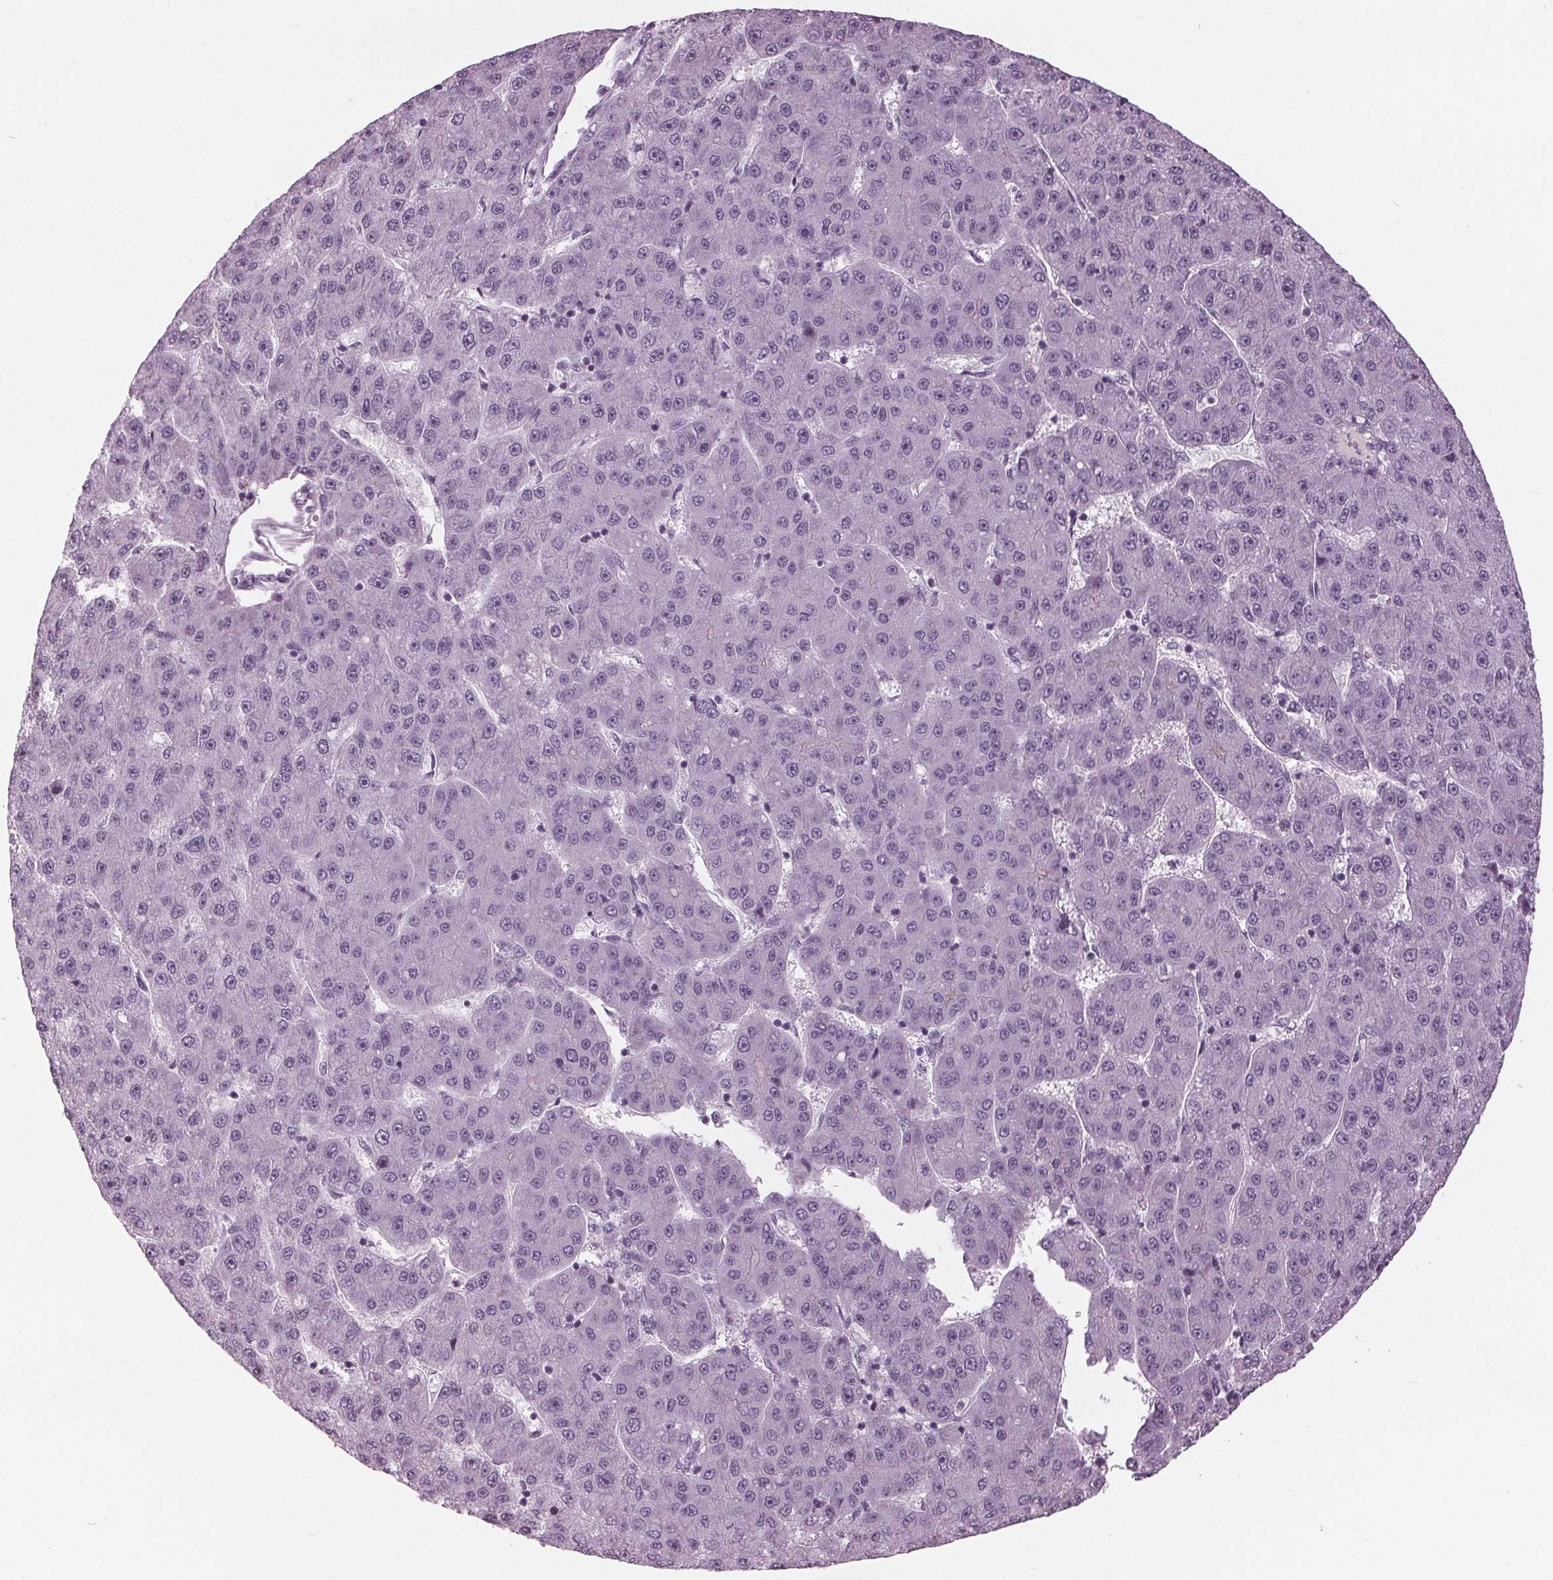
{"staining": {"intensity": "negative", "quantity": "none", "location": "none"}, "tissue": "liver cancer", "cell_type": "Tumor cells", "image_type": "cancer", "snomed": [{"axis": "morphology", "description": "Carcinoma, Hepatocellular, NOS"}, {"axis": "topography", "description": "Liver"}], "caption": "The histopathology image shows no significant positivity in tumor cells of liver hepatocellular carcinoma. (DAB immunohistochemistry (IHC) visualized using brightfield microscopy, high magnification).", "gene": "SLC9A4", "patient": {"sex": "male", "age": 67}}